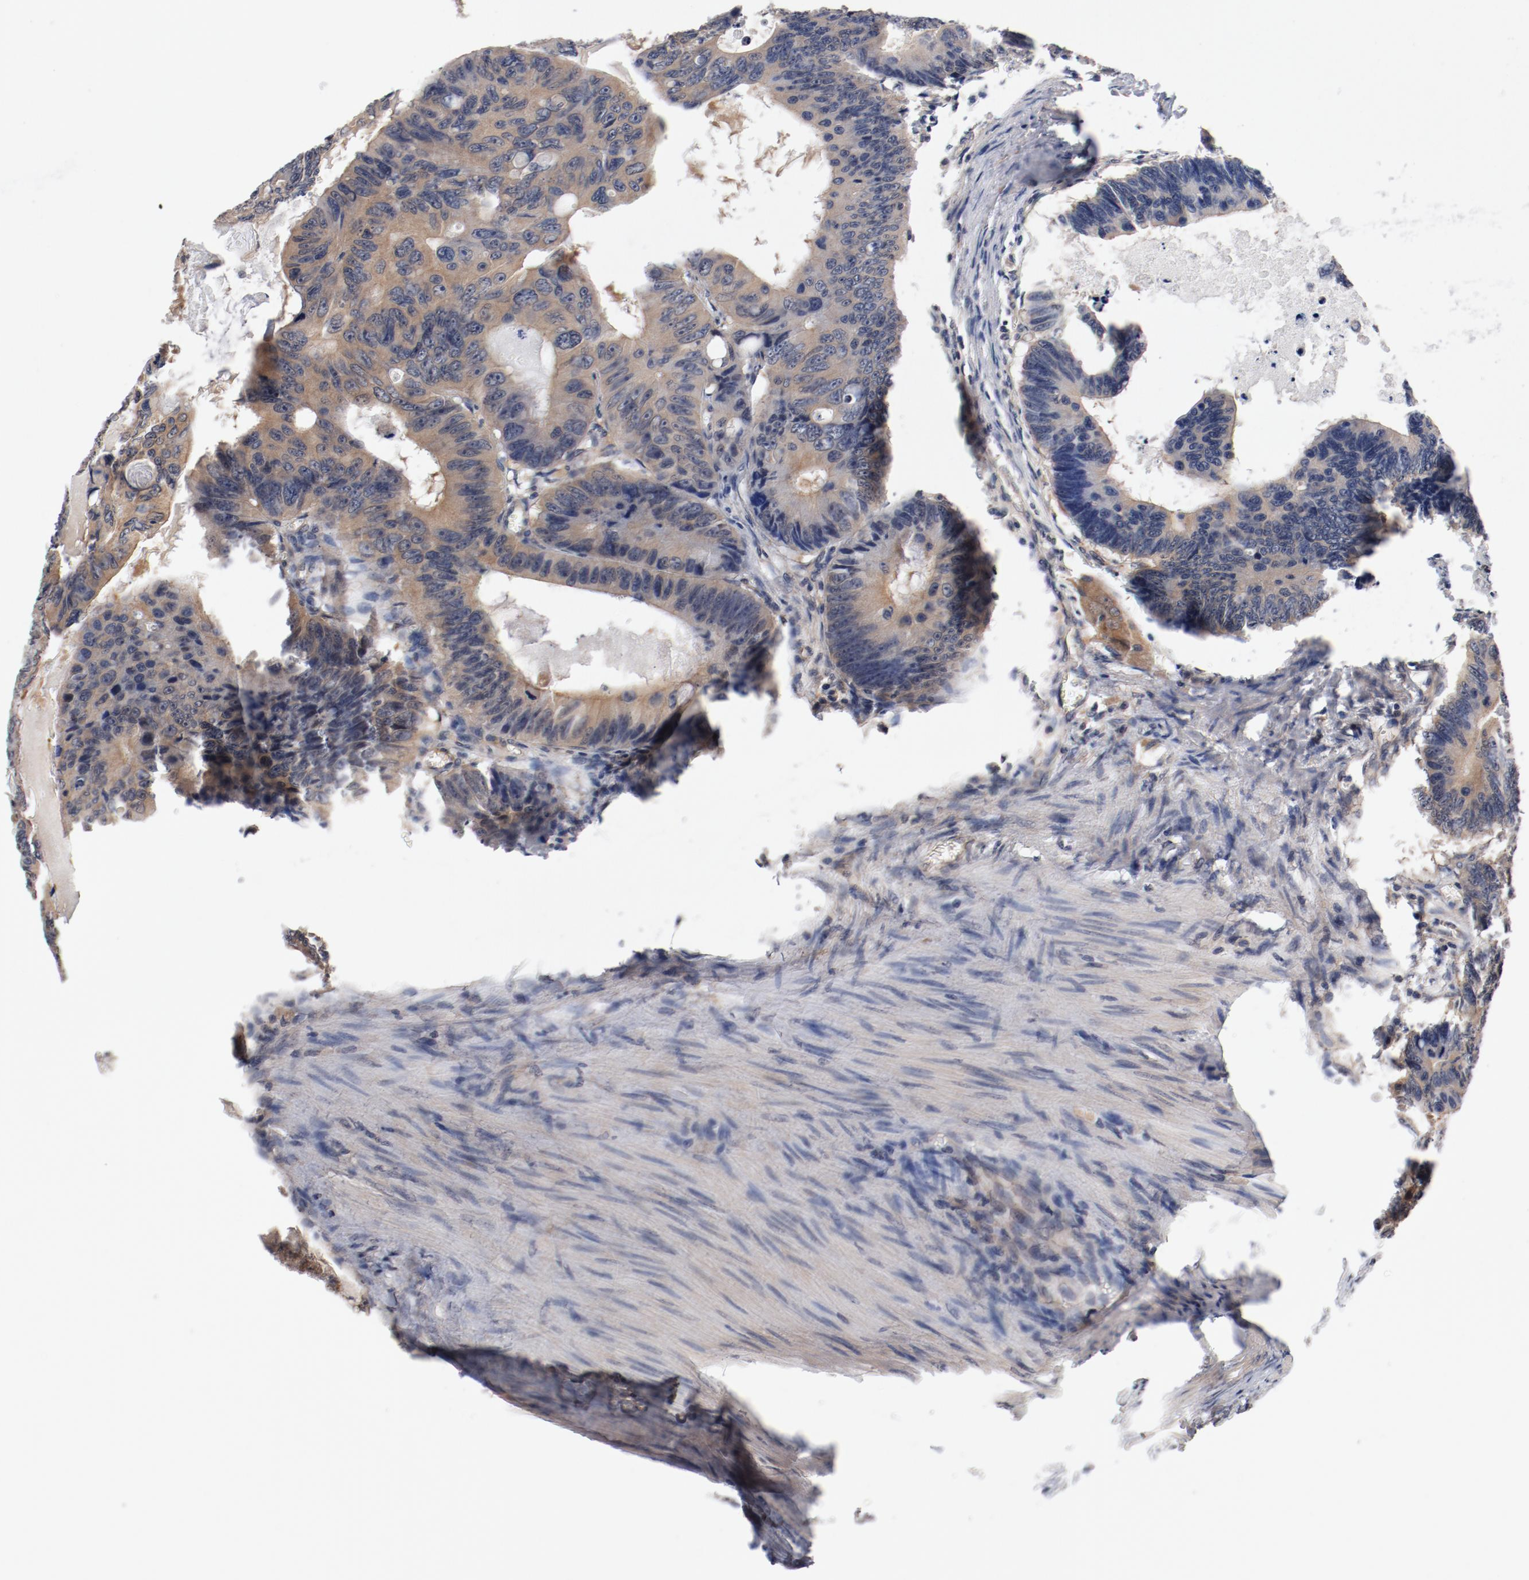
{"staining": {"intensity": "weak", "quantity": ">75%", "location": "cytoplasmic/membranous"}, "tissue": "colorectal cancer", "cell_type": "Tumor cells", "image_type": "cancer", "snomed": [{"axis": "morphology", "description": "Adenocarcinoma, NOS"}, {"axis": "topography", "description": "Colon"}], "caption": "Tumor cells show weak cytoplasmic/membranous staining in approximately >75% of cells in colorectal adenocarcinoma.", "gene": "PITPNM2", "patient": {"sex": "female", "age": 55}}